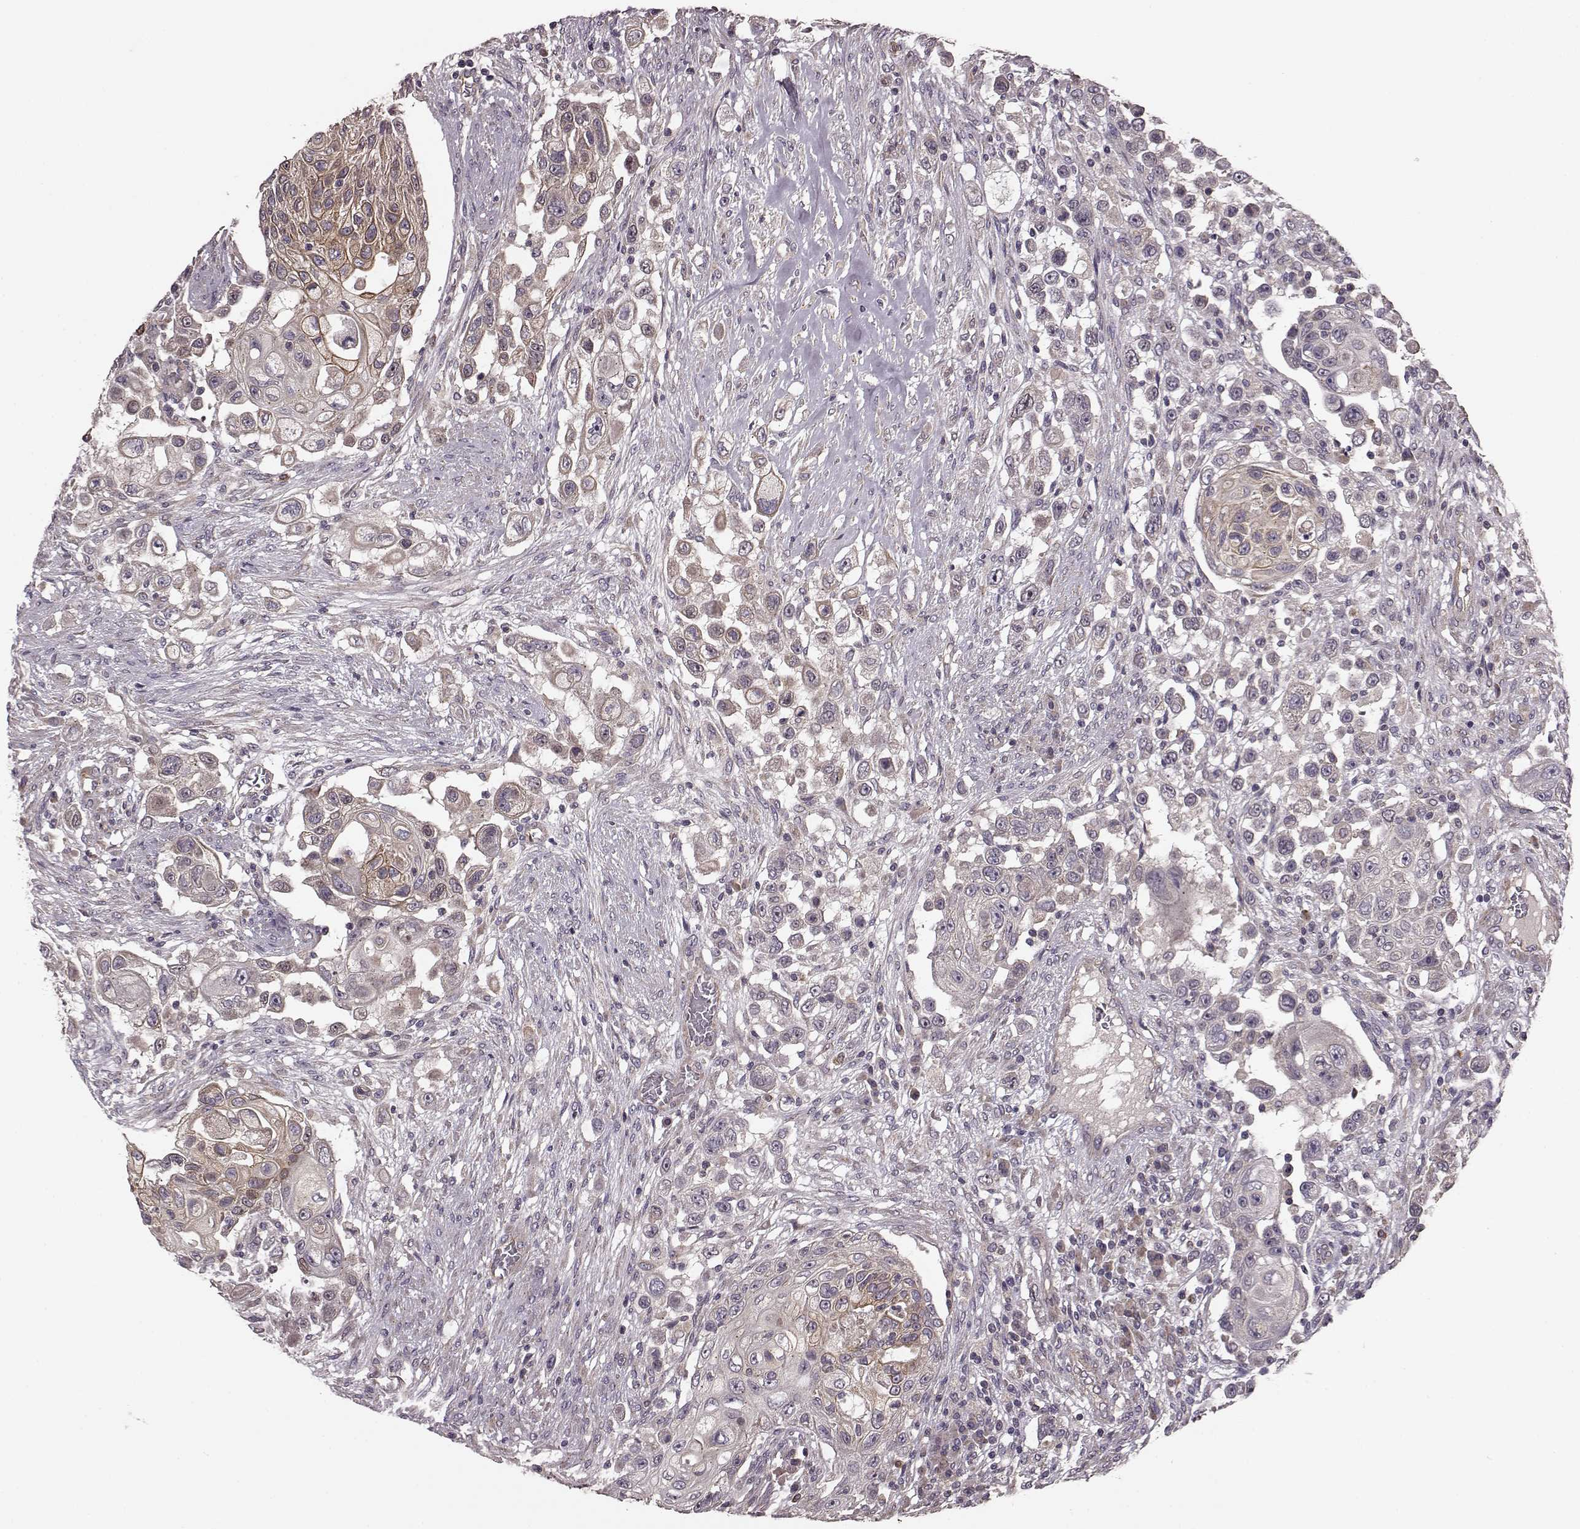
{"staining": {"intensity": "moderate", "quantity": "<25%", "location": "cytoplasmic/membranous"}, "tissue": "urothelial cancer", "cell_type": "Tumor cells", "image_type": "cancer", "snomed": [{"axis": "morphology", "description": "Urothelial carcinoma, High grade"}, {"axis": "topography", "description": "Urinary bladder"}], "caption": "Protein staining reveals moderate cytoplasmic/membranous expression in about <25% of tumor cells in urothelial cancer.", "gene": "NTF3", "patient": {"sex": "female", "age": 56}}